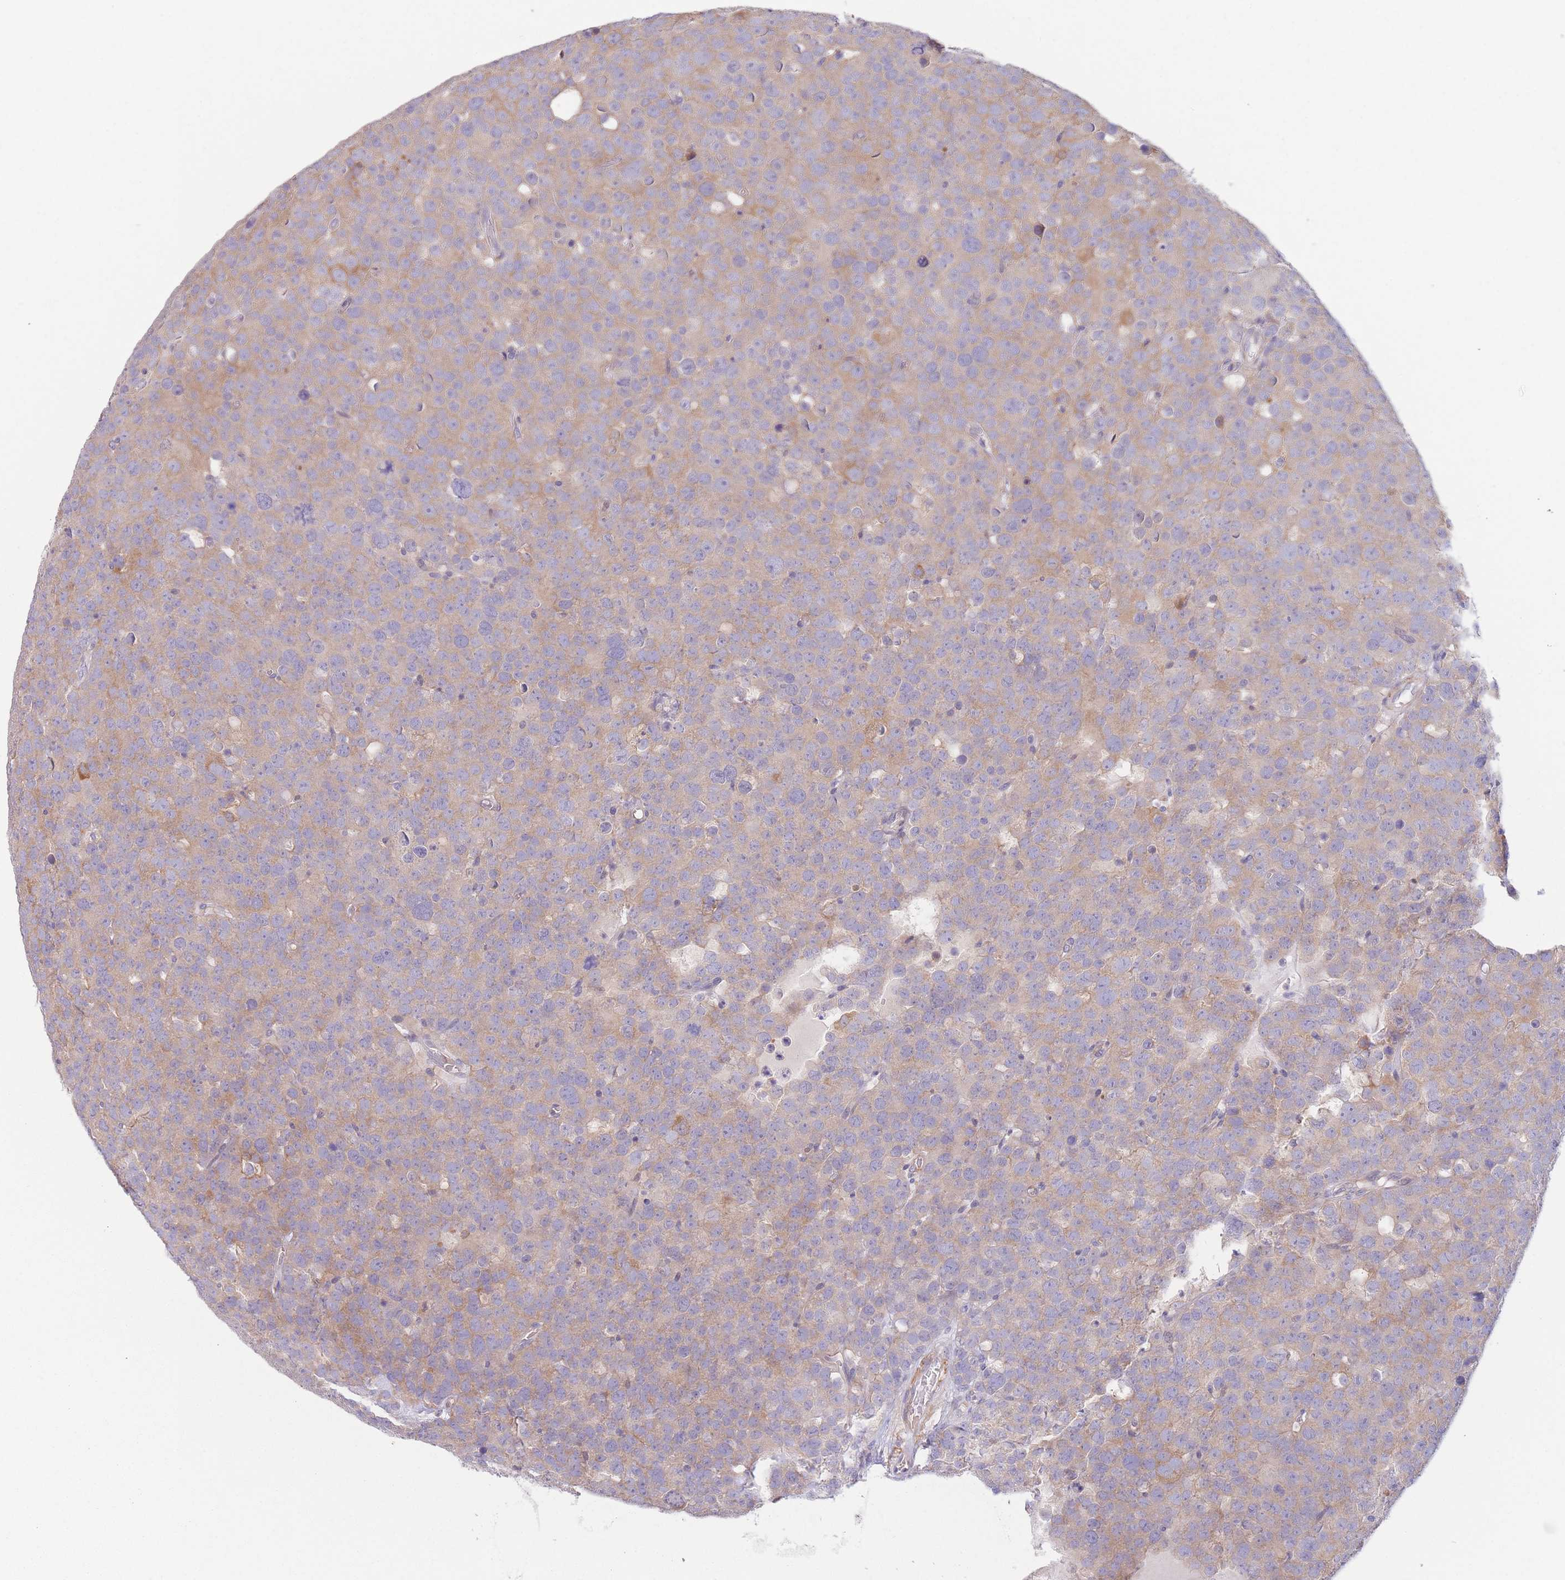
{"staining": {"intensity": "moderate", "quantity": ">75%", "location": "cytoplasmic/membranous"}, "tissue": "testis cancer", "cell_type": "Tumor cells", "image_type": "cancer", "snomed": [{"axis": "morphology", "description": "Seminoma, NOS"}, {"axis": "topography", "description": "Testis"}], "caption": "The photomicrograph displays a brown stain indicating the presence of a protein in the cytoplasmic/membranous of tumor cells in seminoma (testis).", "gene": "C9orf152", "patient": {"sex": "male", "age": 71}}